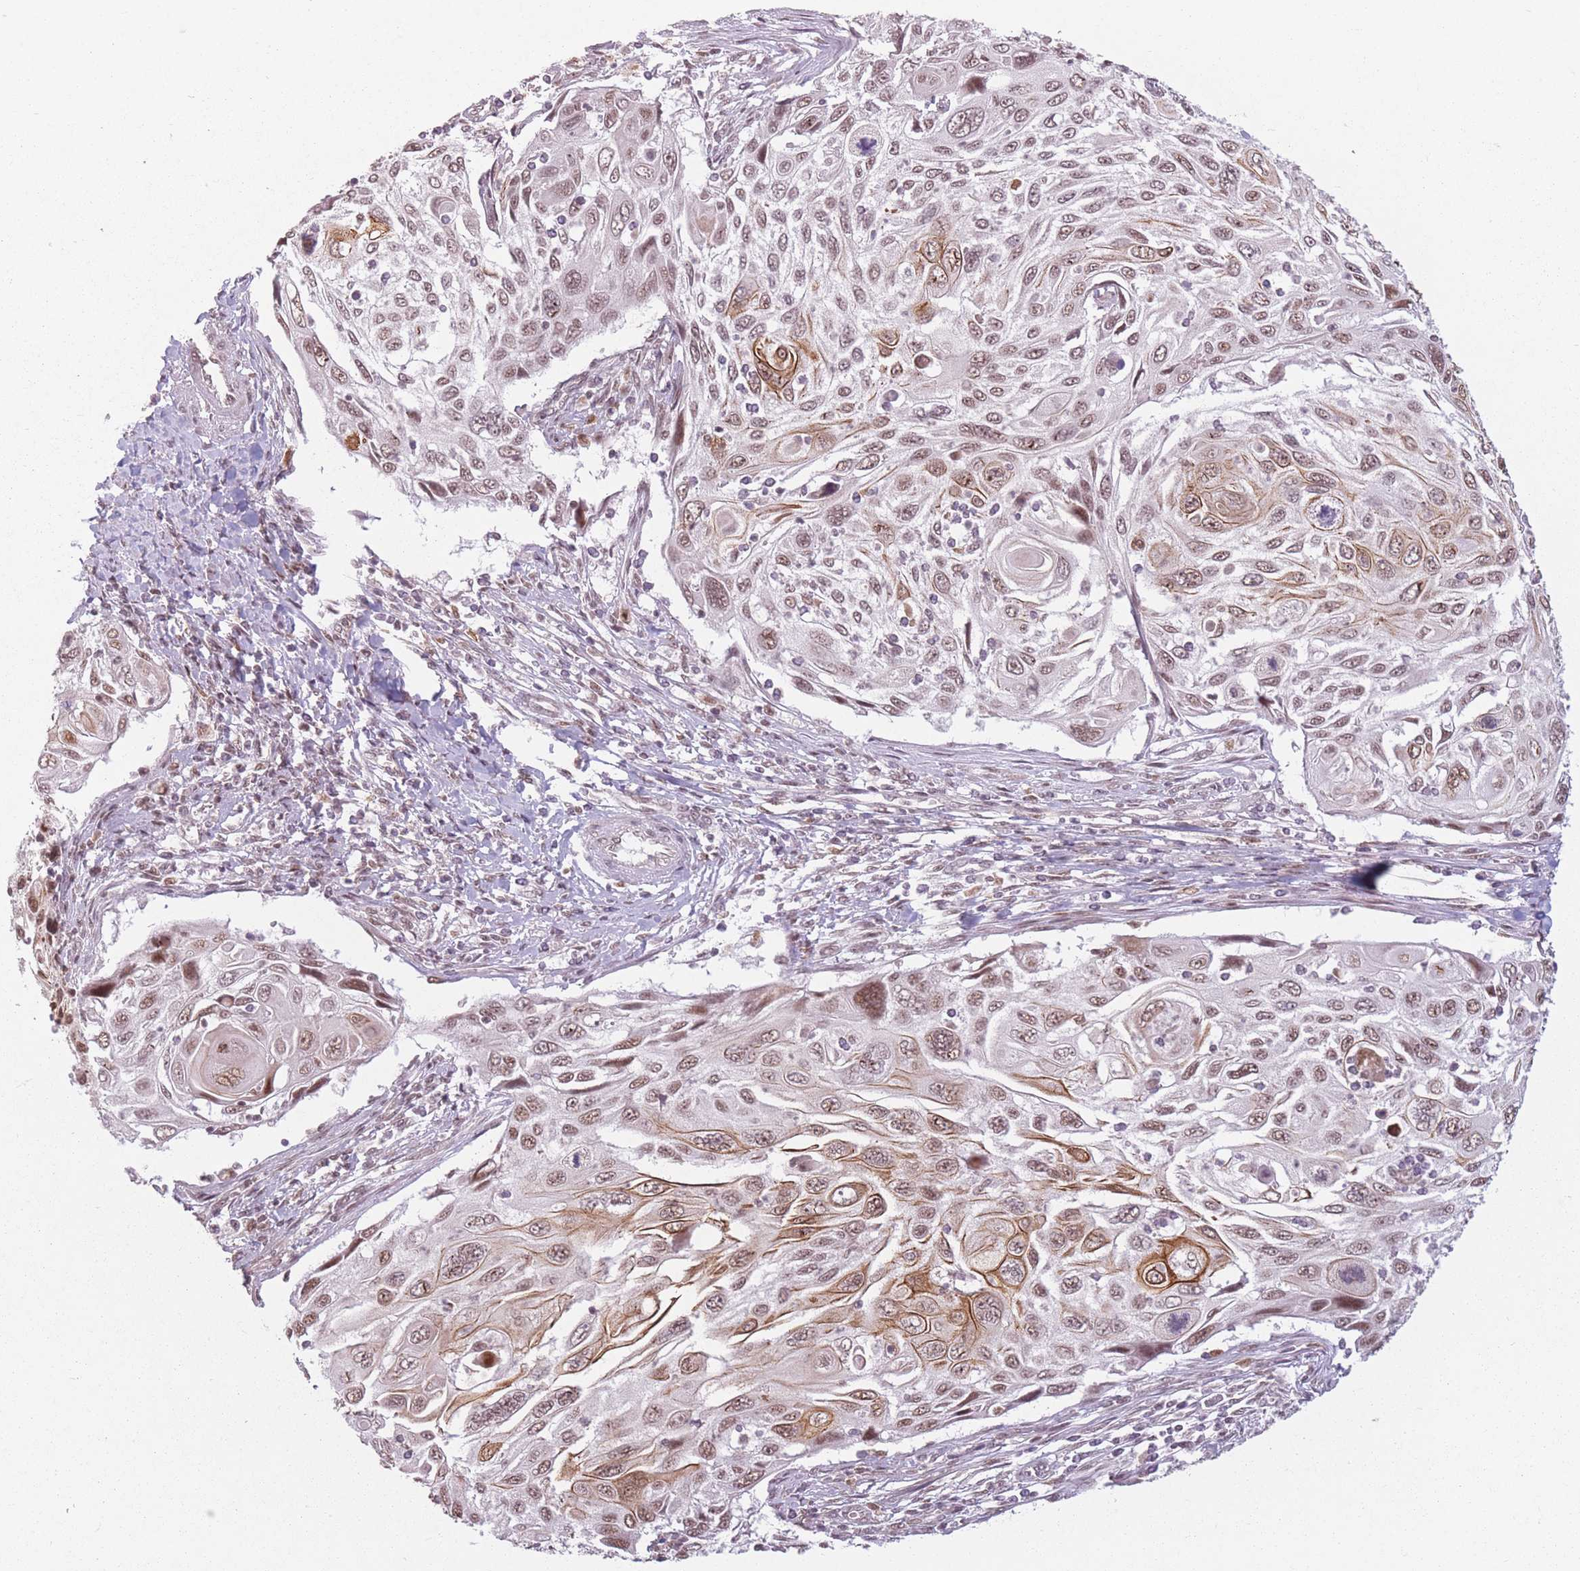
{"staining": {"intensity": "moderate", "quantity": ">75%", "location": "cytoplasmic/membranous,nuclear"}, "tissue": "cervical cancer", "cell_type": "Tumor cells", "image_type": "cancer", "snomed": [{"axis": "morphology", "description": "Squamous cell carcinoma, NOS"}, {"axis": "topography", "description": "Cervix"}], "caption": "Moderate cytoplasmic/membranous and nuclear protein expression is seen in about >75% of tumor cells in cervical squamous cell carcinoma.", "gene": "SUPT6H", "patient": {"sex": "female", "age": 70}}